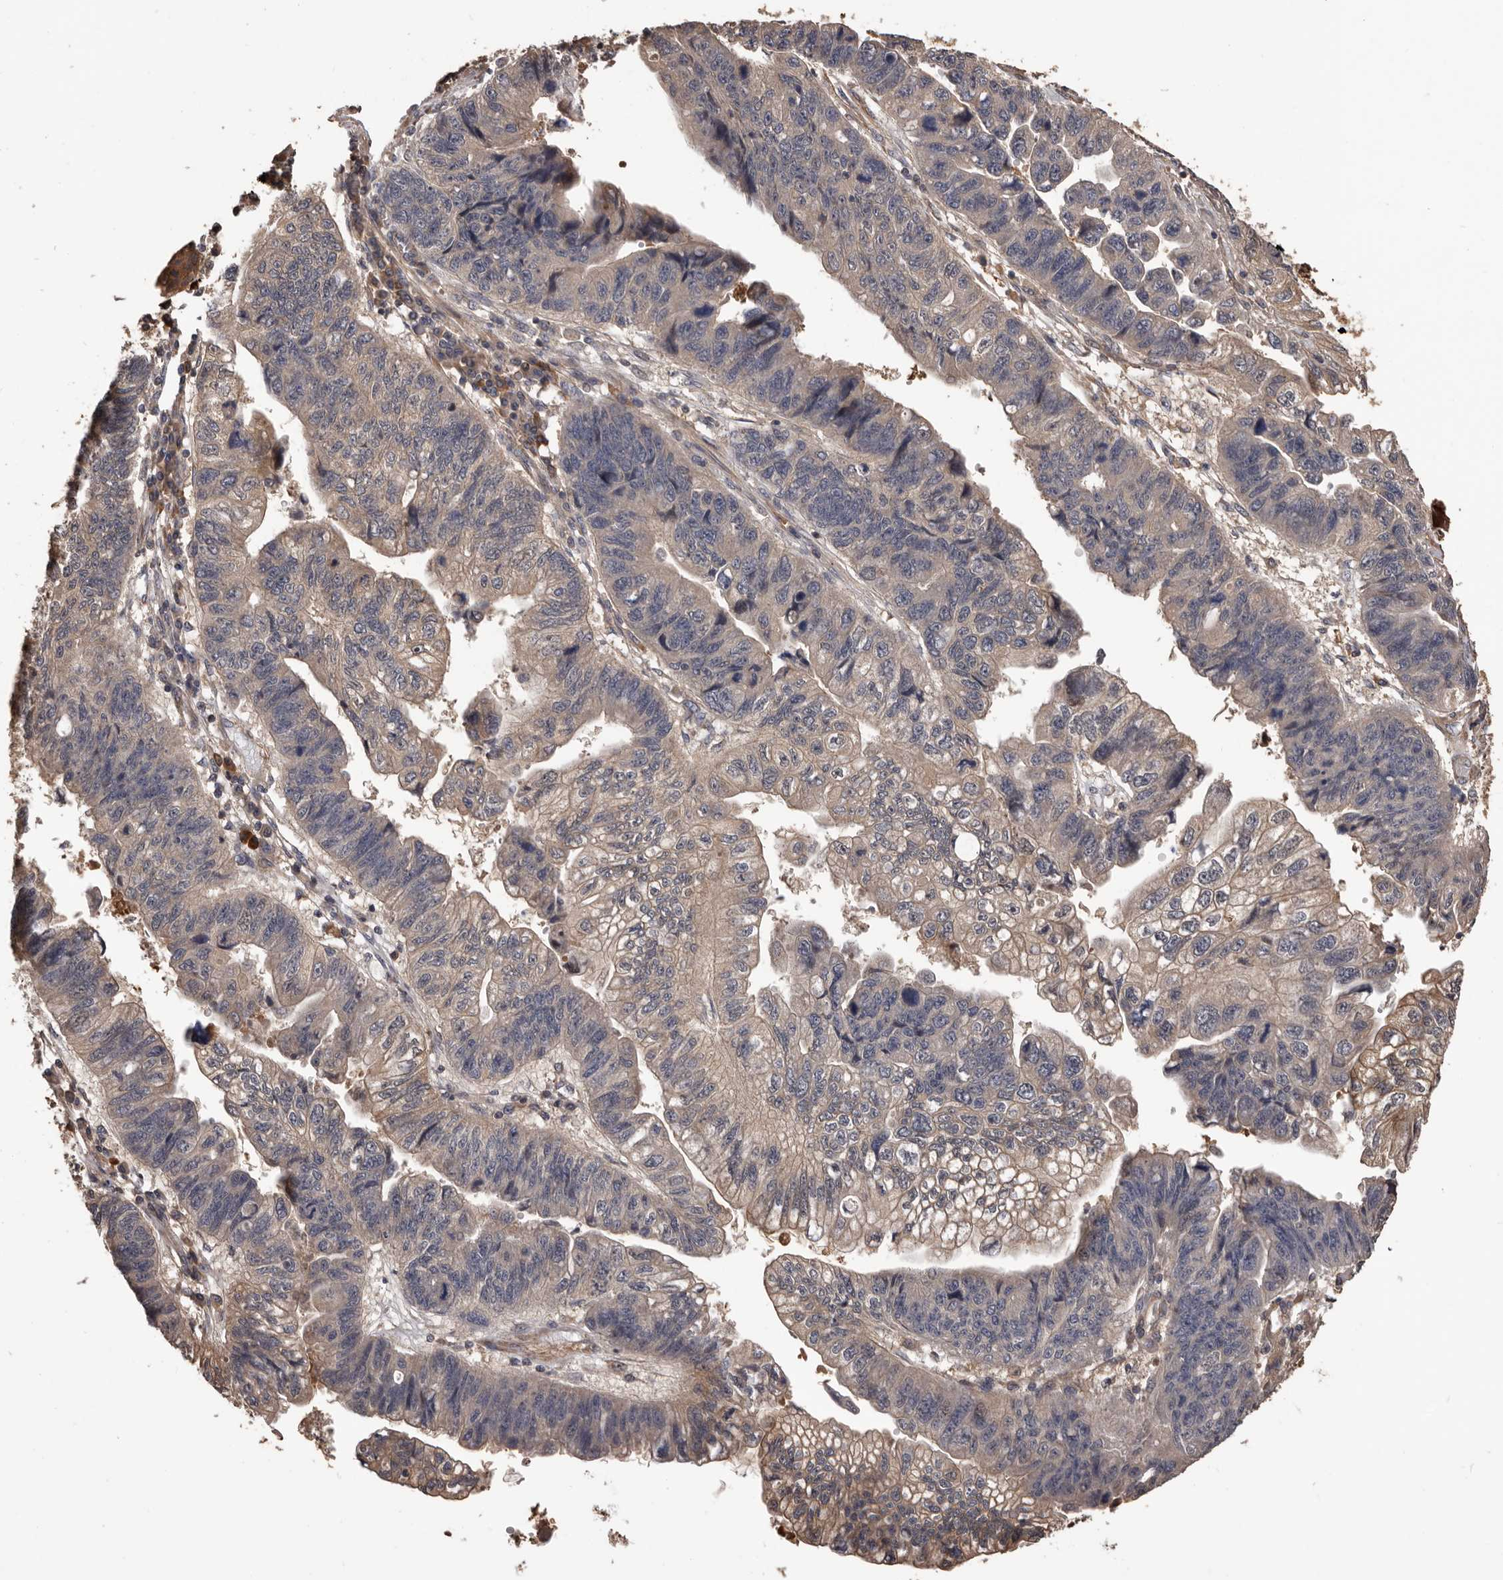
{"staining": {"intensity": "weak", "quantity": "25%-75%", "location": "cytoplasmic/membranous"}, "tissue": "stomach cancer", "cell_type": "Tumor cells", "image_type": "cancer", "snomed": [{"axis": "morphology", "description": "Adenocarcinoma, NOS"}, {"axis": "topography", "description": "Stomach"}], "caption": "An immunohistochemistry image of neoplastic tissue is shown. Protein staining in brown highlights weak cytoplasmic/membranous positivity in stomach adenocarcinoma within tumor cells.", "gene": "ADAMTS2", "patient": {"sex": "male", "age": 59}}